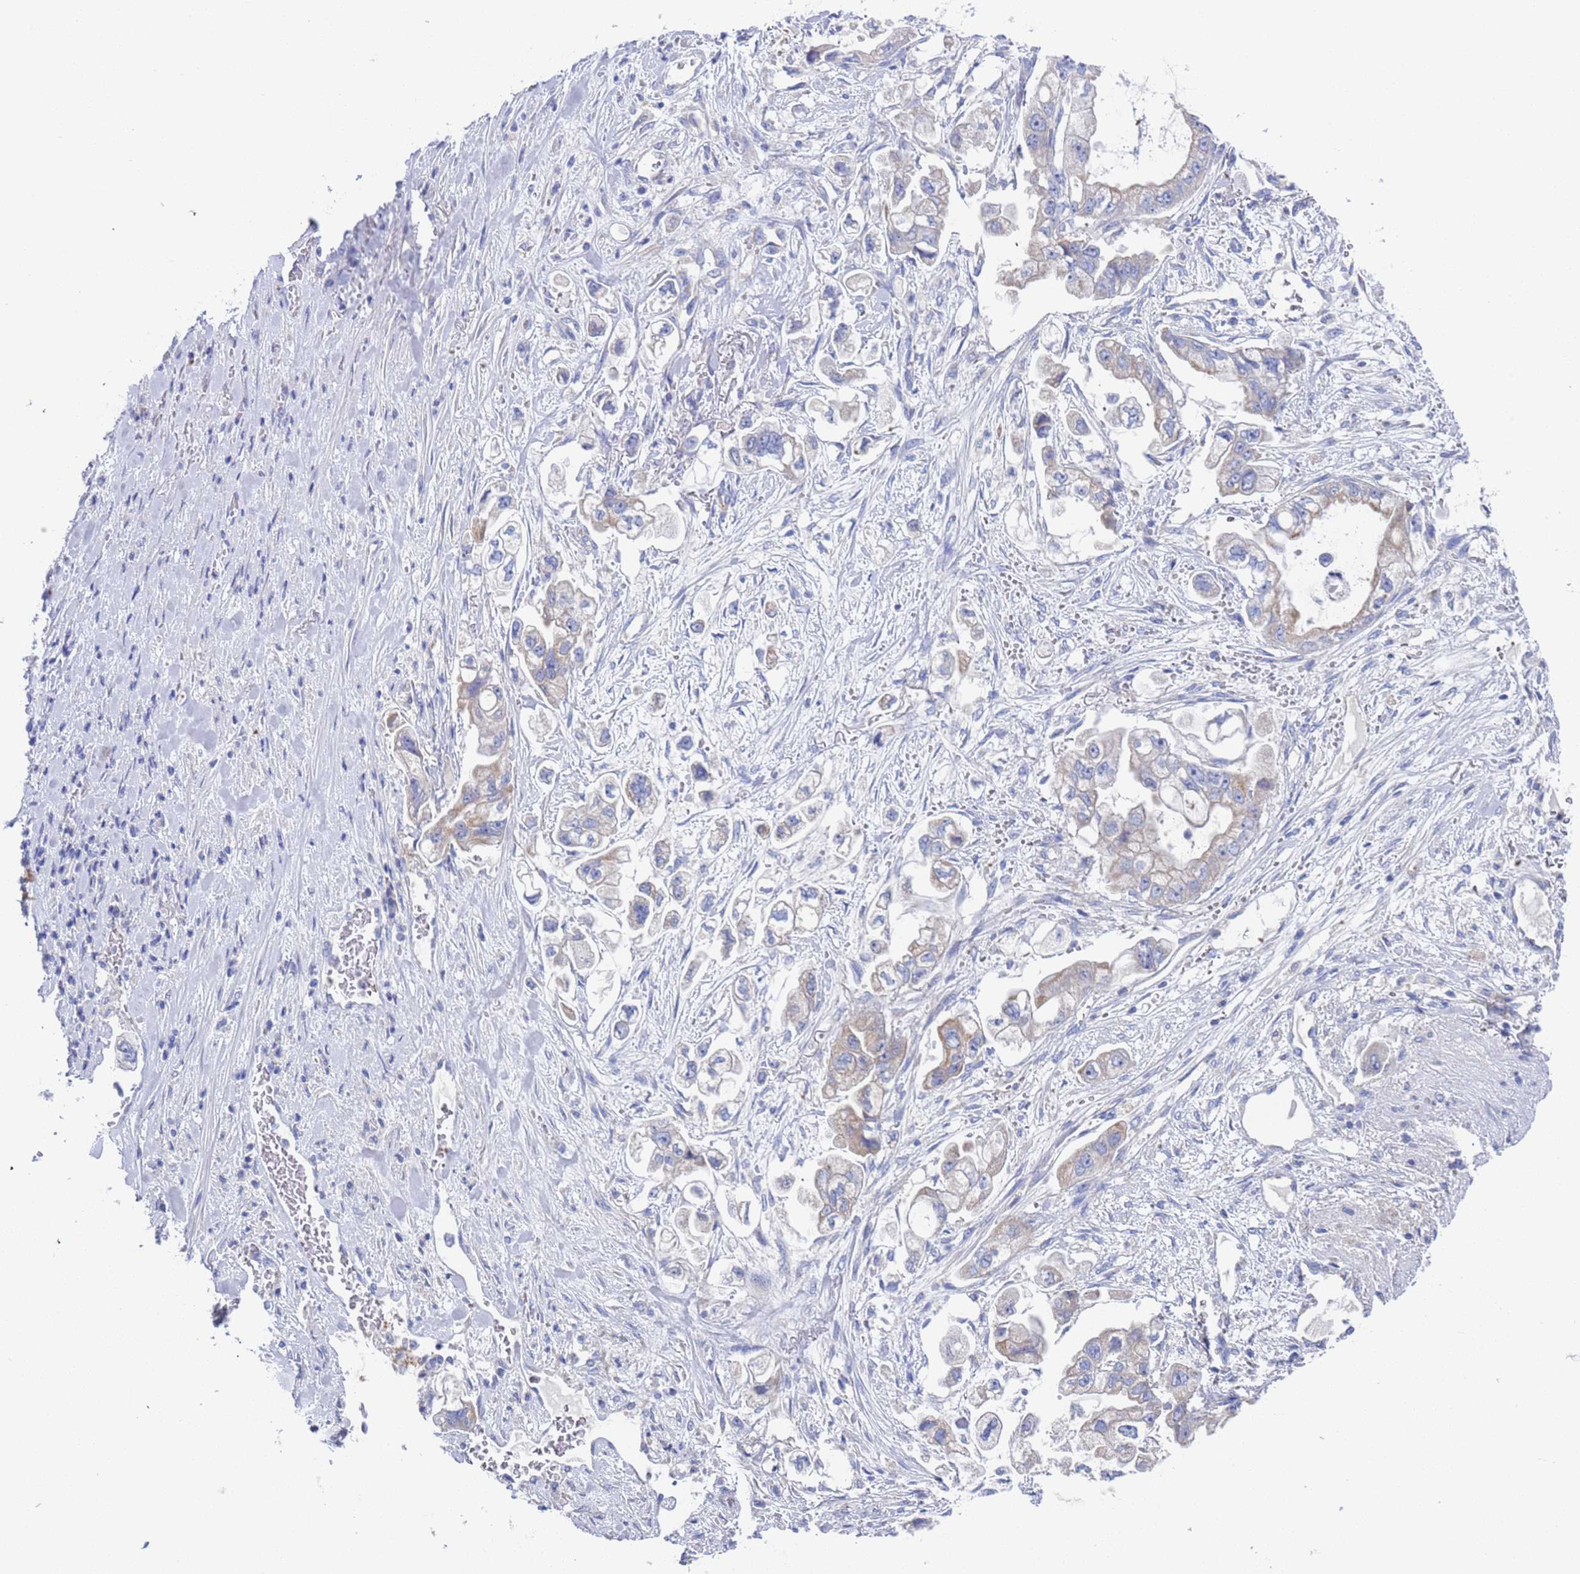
{"staining": {"intensity": "weak", "quantity": "<25%", "location": "cytoplasmic/membranous"}, "tissue": "stomach cancer", "cell_type": "Tumor cells", "image_type": "cancer", "snomed": [{"axis": "morphology", "description": "Adenocarcinoma, NOS"}, {"axis": "topography", "description": "Stomach"}], "caption": "Immunohistochemistry (IHC) micrograph of human stomach adenocarcinoma stained for a protein (brown), which reveals no expression in tumor cells.", "gene": "PET117", "patient": {"sex": "male", "age": 62}}